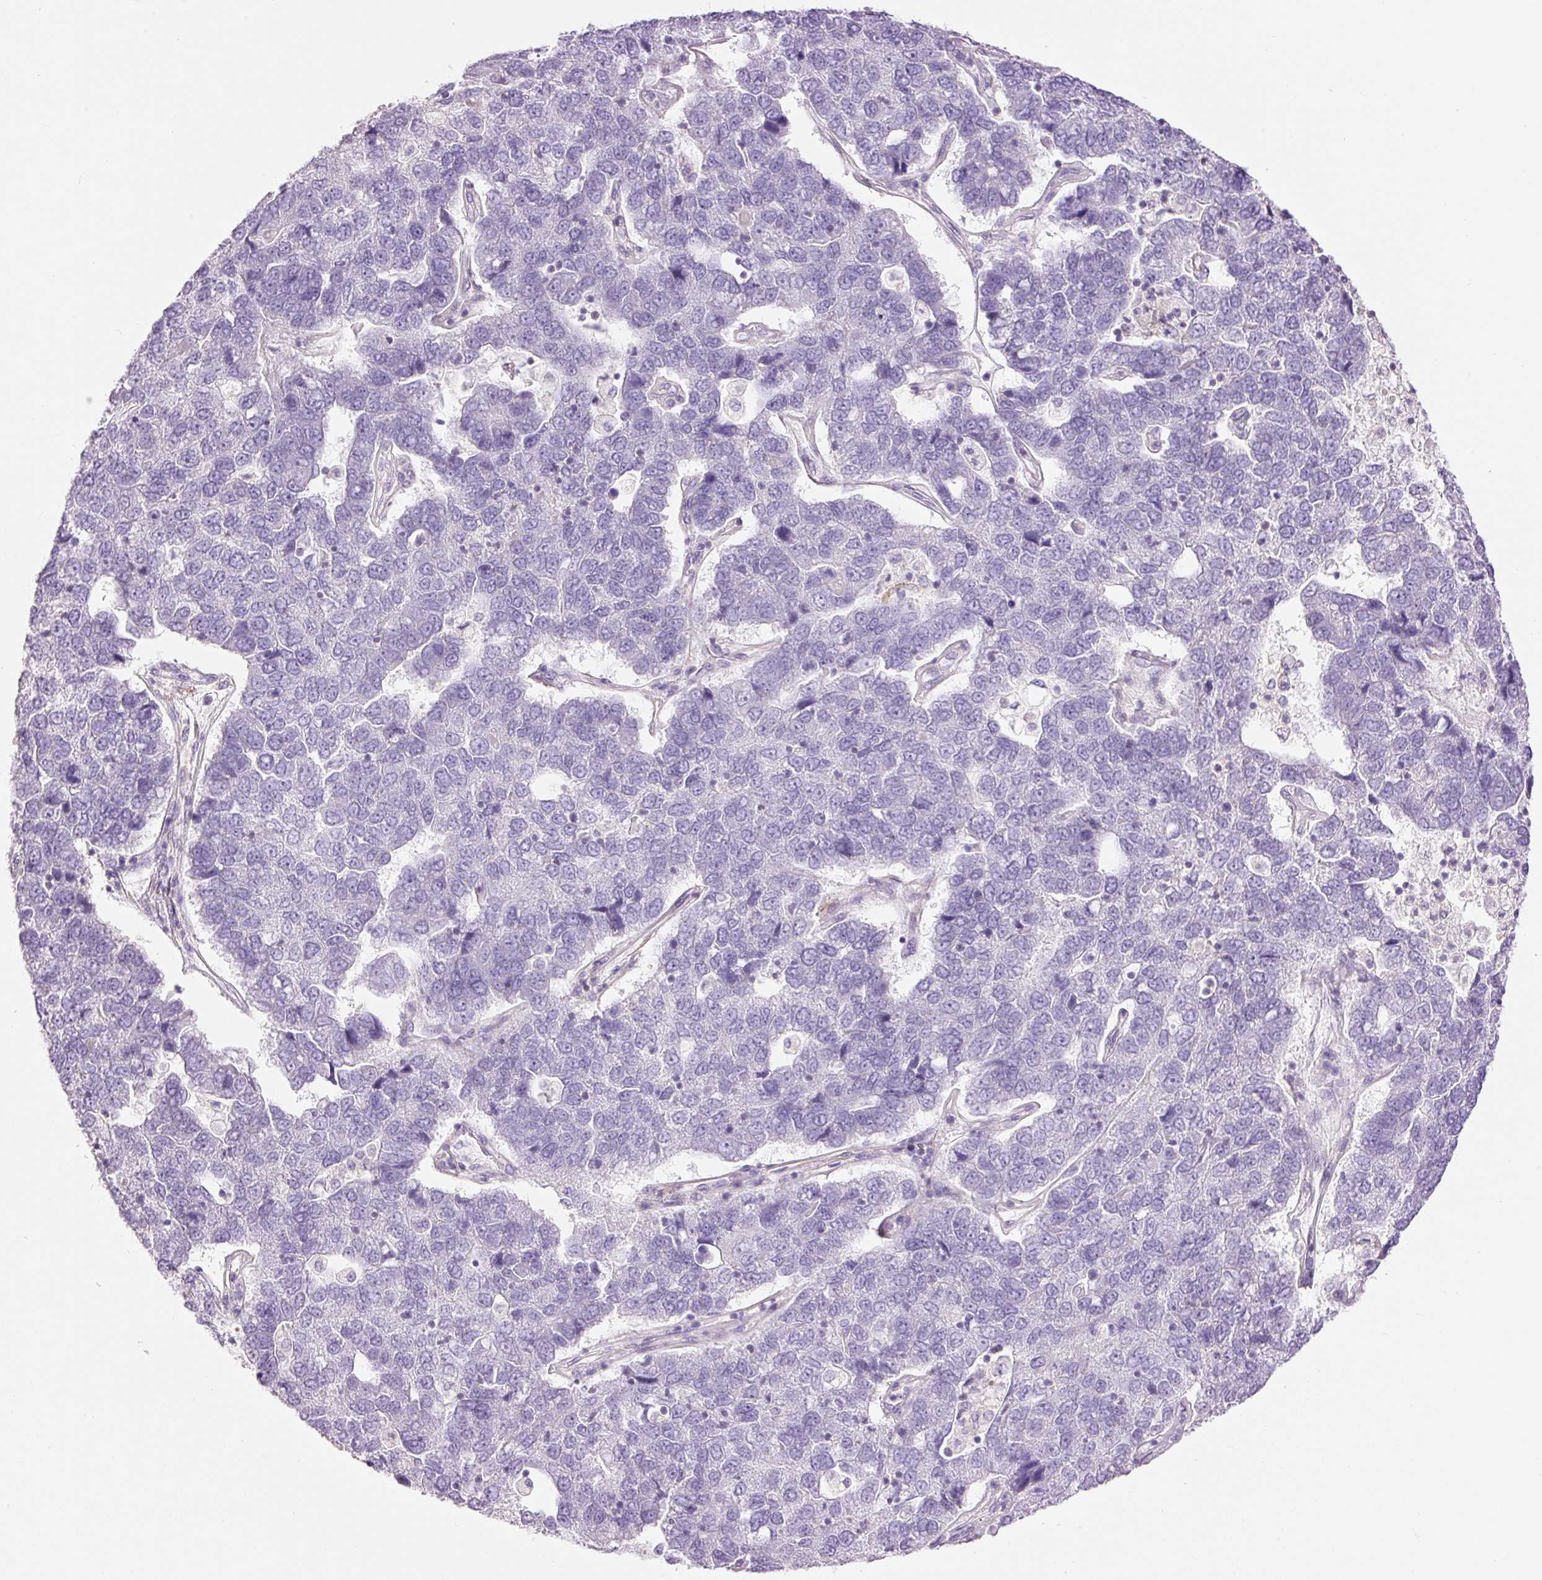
{"staining": {"intensity": "negative", "quantity": "none", "location": "none"}, "tissue": "pancreatic cancer", "cell_type": "Tumor cells", "image_type": "cancer", "snomed": [{"axis": "morphology", "description": "Adenocarcinoma, NOS"}, {"axis": "topography", "description": "Pancreas"}], "caption": "DAB immunohistochemical staining of human pancreatic adenocarcinoma demonstrates no significant staining in tumor cells.", "gene": "DOK6", "patient": {"sex": "female", "age": 61}}